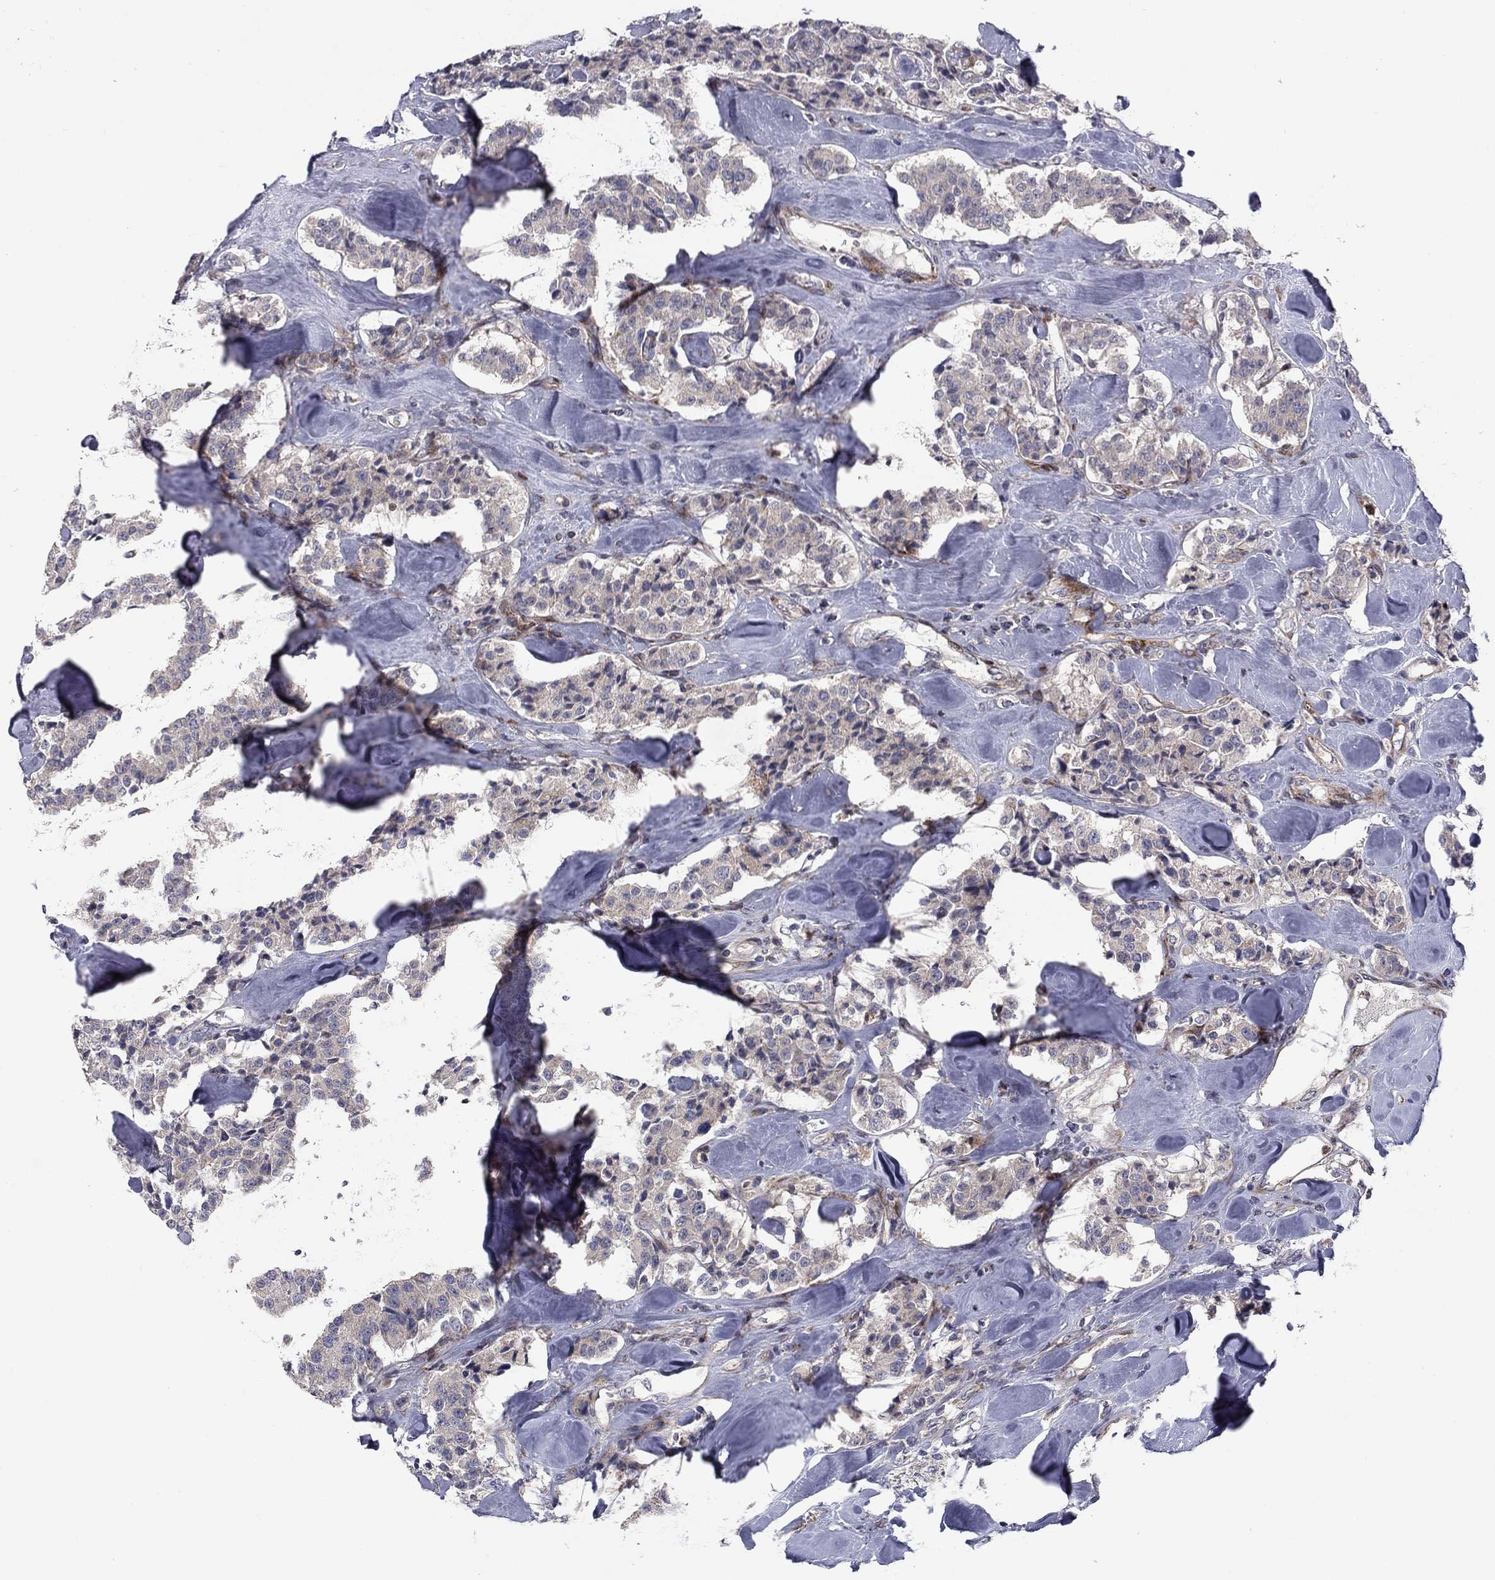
{"staining": {"intensity": "negative", "quantity": "none", "location": "none"}, "tissue": "carcinoid", "cell_type": "Tumor cells", "image_type": "cancer", "snomed": [{"axis": "morphology", "description": "Carcinoid, malignant, NOS"}, {"axis": "topography", "description": "Pancreas"}], "caption": "Photomicrograph shows no significant protein expression in tumor cells of carcinoid (malignant).", "gene": "MIOS", "patient": {"sex": "male", "age": 41}}